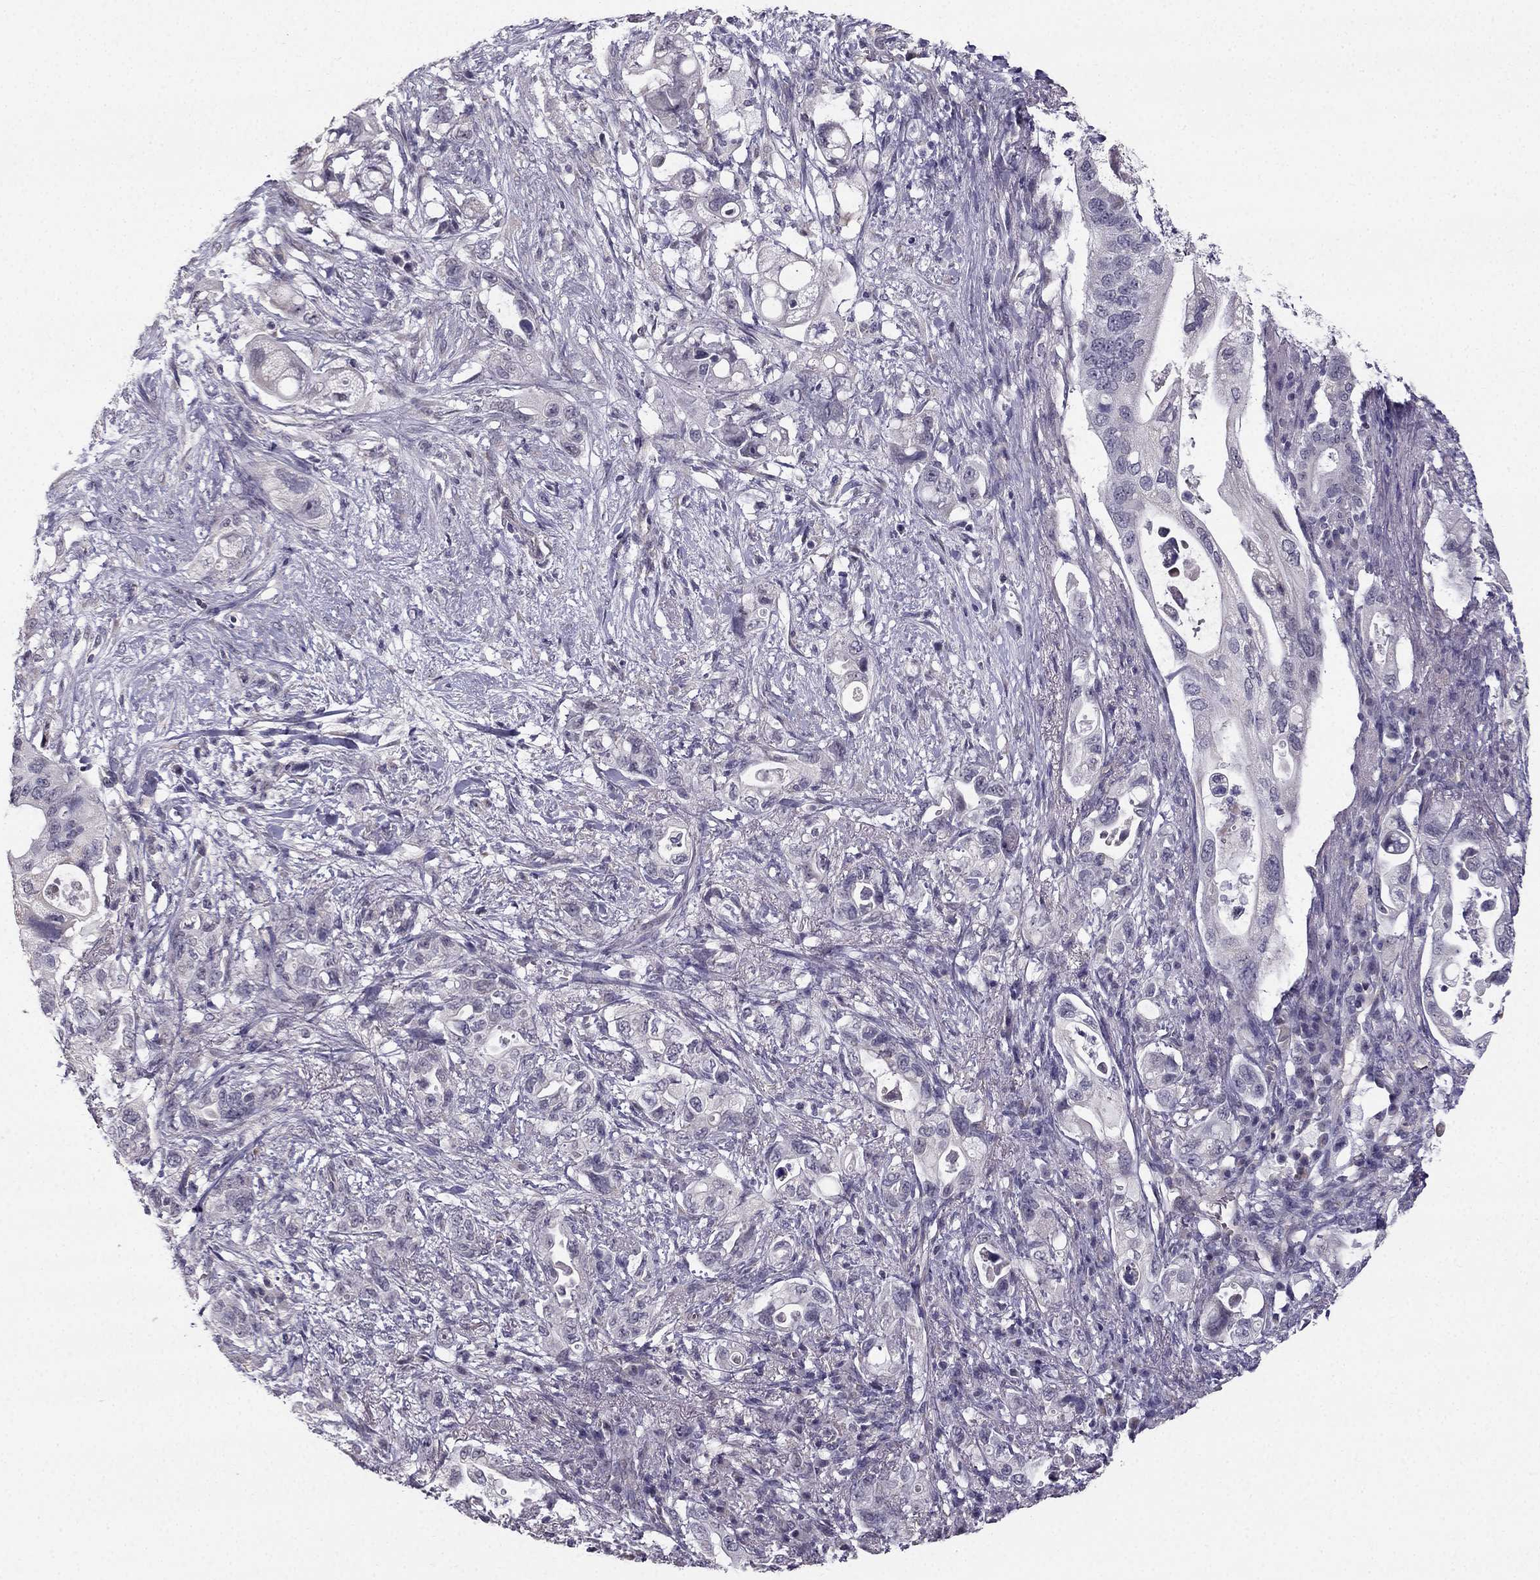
{"staining": {"intensity": "negative", "quantity": "none", "location": "none"}, "tissue": "pancreatic cancer", "cell_type": "Tumor cells", "image_type": "cancer", "snomed": [{"axis": "morphology", "description": "Adenocarcinoma, NOS"}, {"axis": "topography", "description": "Pancreas"}], "caption": "Immunohistochemistry image of pancreatic cancer stained for a protein (brown), which reveals no expression in tumor cells.", "gene": "TSPYL5", "patient": {"sex": "female", "age": 72}}